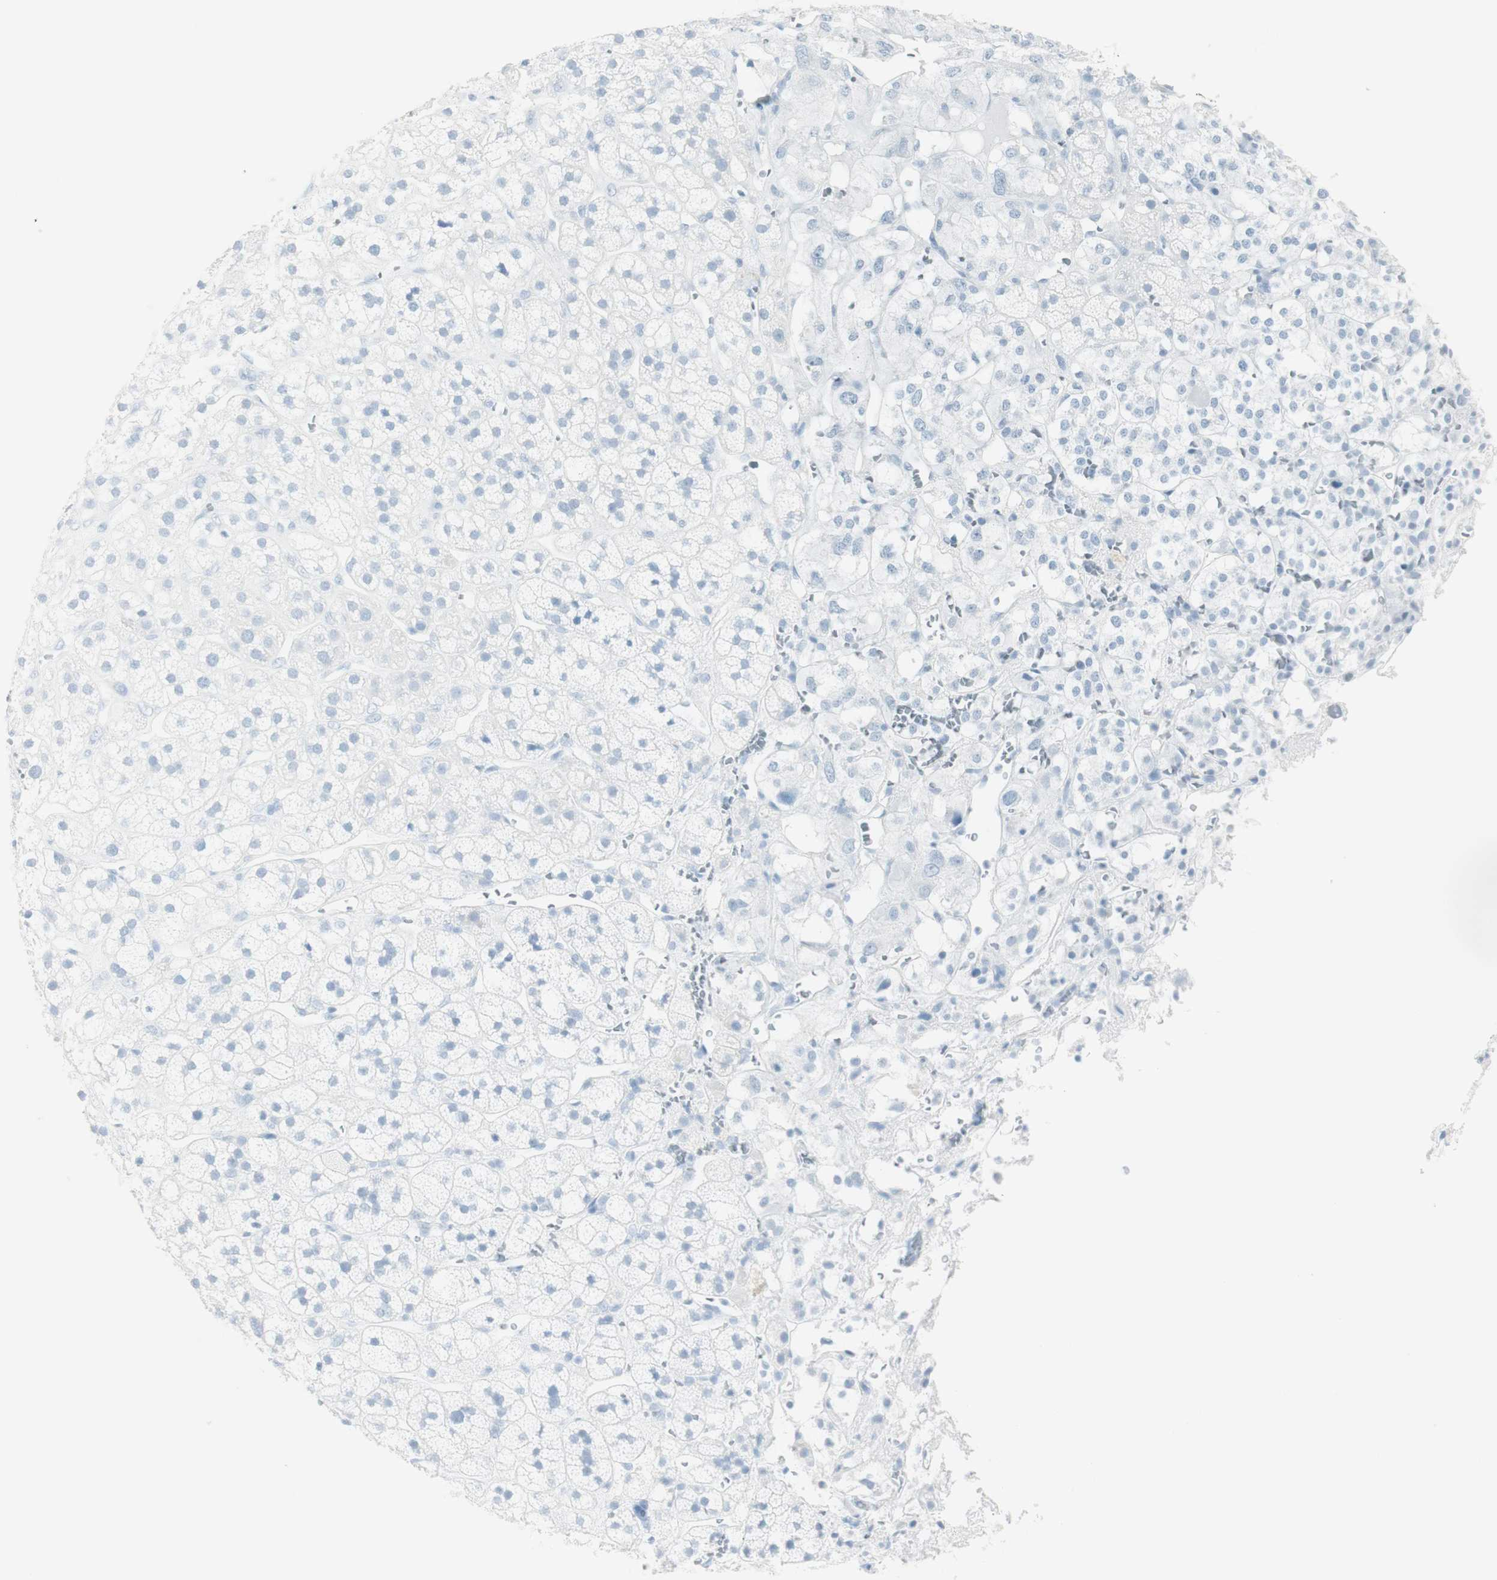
{"staining": {"intensity": "negative", "quantity": "none", "location": "none"}, "tissue": "adrenal gland", "cell_type": "Glandular cells", "image_type": "normal", "snomed": [{"axis": "morphology", "description": "Normal tissue, NOS"}, {"axis": "topography", "description": "Adrenal gland"}], "caption": "DAB immunohistochemical staining of benign human adrenal gland displays no significant expression in glandular cells.", "gene": "NAPSA", "patient": {"sex": "male", "age": 56}}